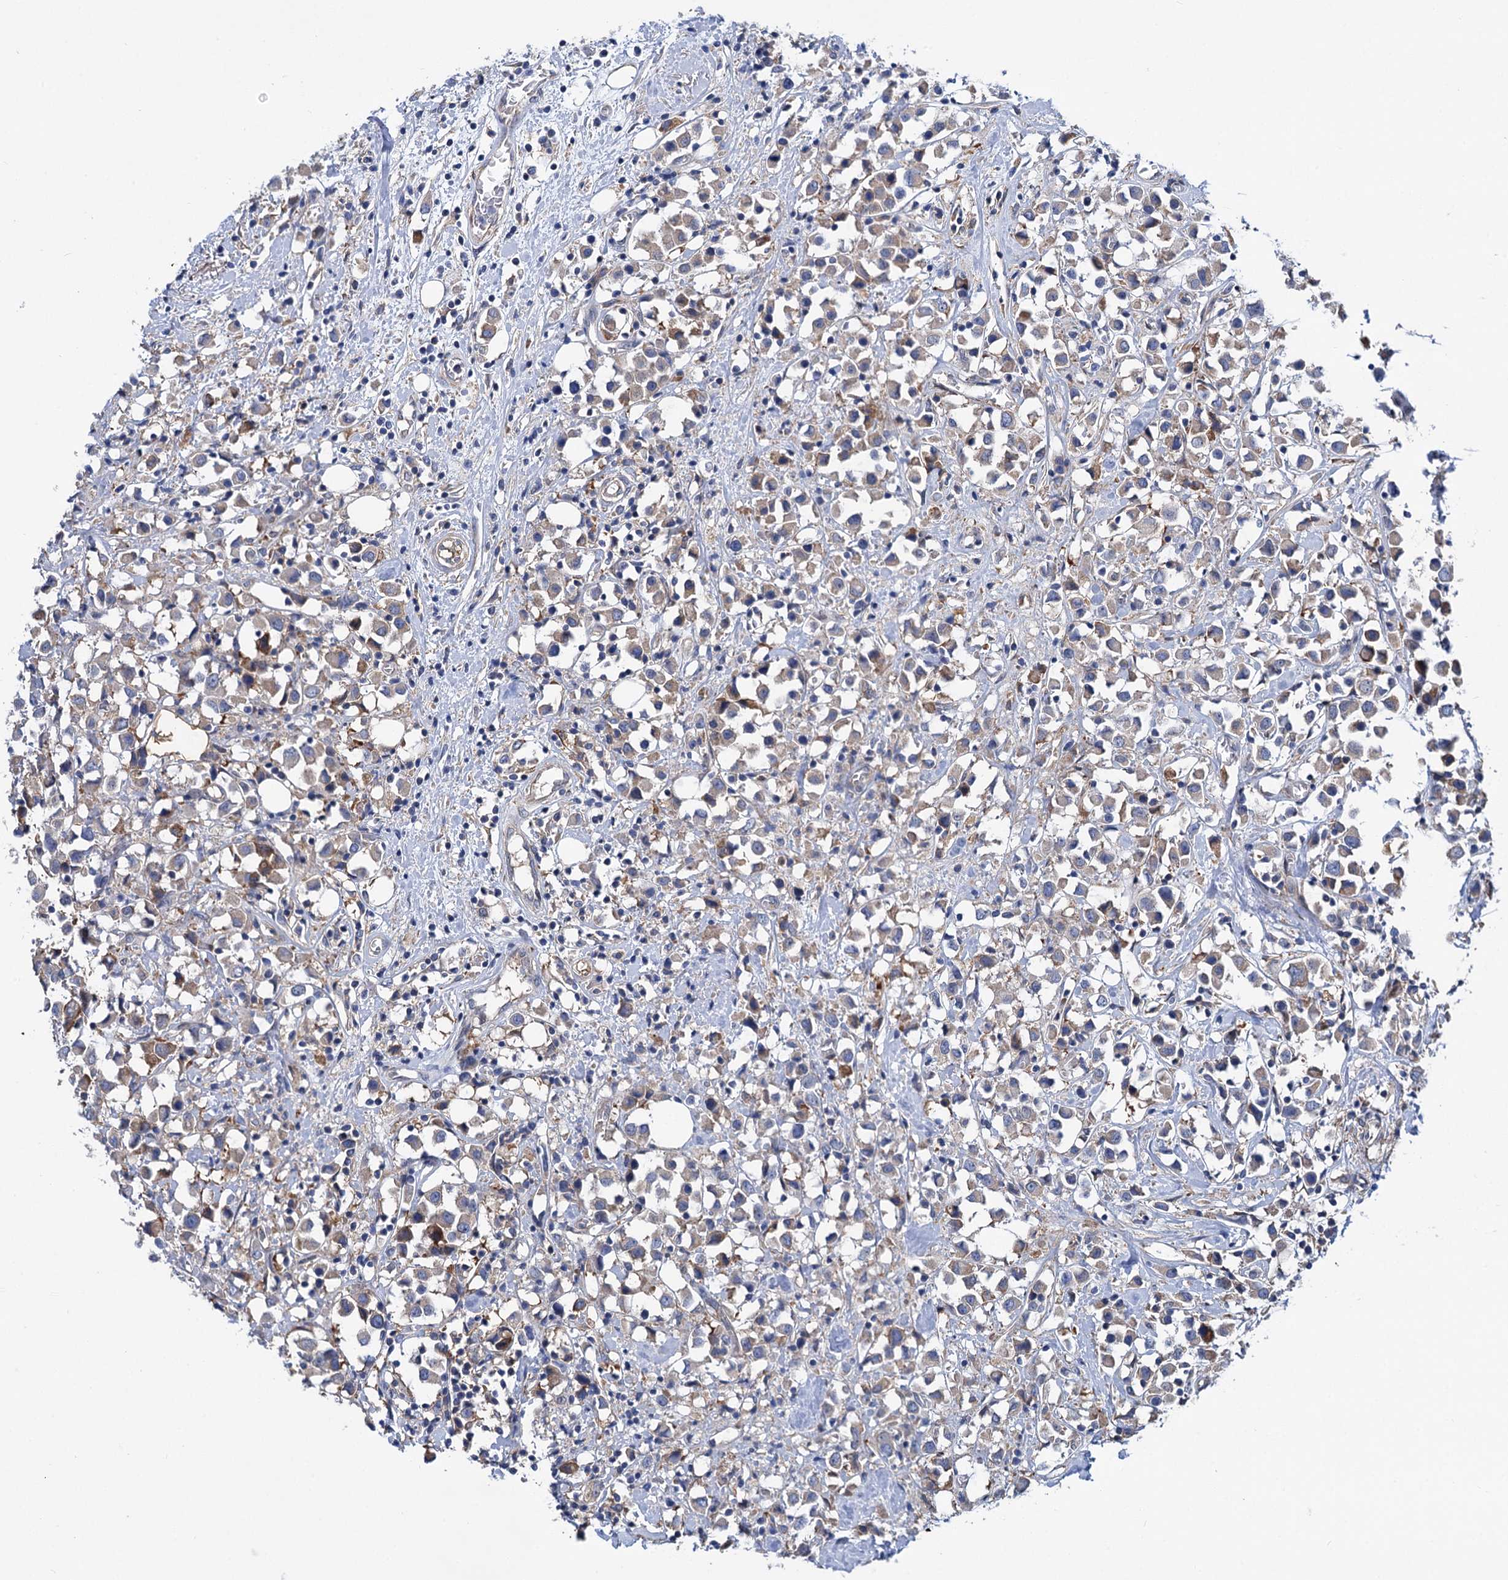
{"staining": {"intensity": "weak", "quantity": "<25%", "location": "cytoplasmic/membranous"}, "tissue": "breast cancer", "cell_type": "Tumor cells", "image_type": "cancer", "snomed": [{"axis": "morphology", "description": "Duct carcinoma"}, {"axis": "topography", "description": "Breast"}], "caption": "Immunohistochemistry (IHC) micrograph of breast invasive ductal carcinoma stained for a protein (brown), which reveals no expression in tumor cells.", "gene": "TRIM55", "patient": {"sex": "female", "age": 61}}